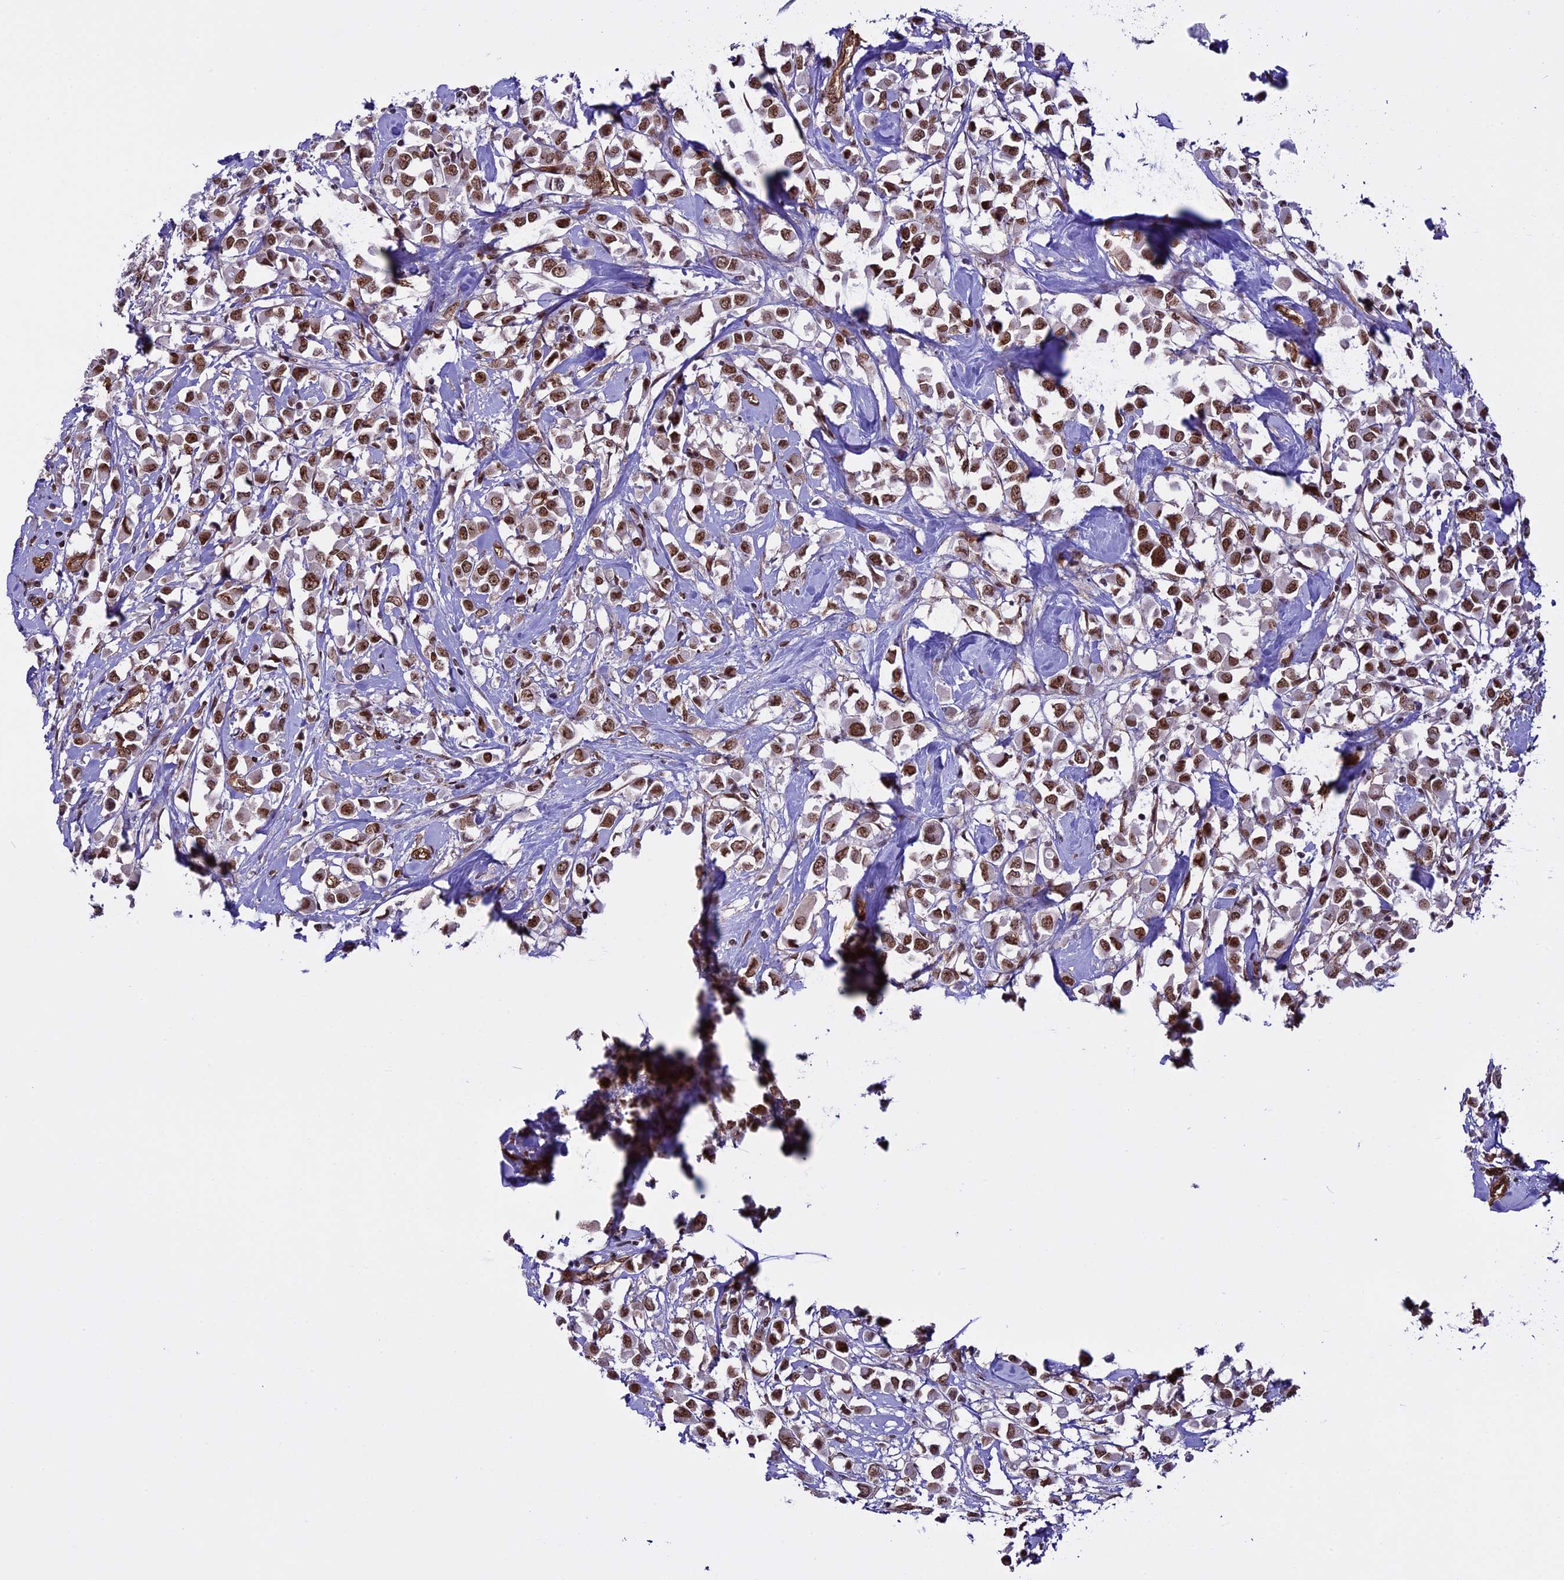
{"staining": {"intensity": "moderate", "quantity": ">75%", "location": "nuclear"}, "tissue": "breast cancer", "cell_type": "Tumor cells", "image_type": "cancer", "snomed": [{"axis": "morphology", "description": "Duct carcinoma"}, {"axis": "topography", "description": "Breast"}], "caption": "Protein expression by IHC demonstrates moderate nuclear staining in about >75% of tumor cells in intraductal carcinoma (breast).", "gene": "MPHOSPH8", "patient": {"sex": "female", "age": 61}}